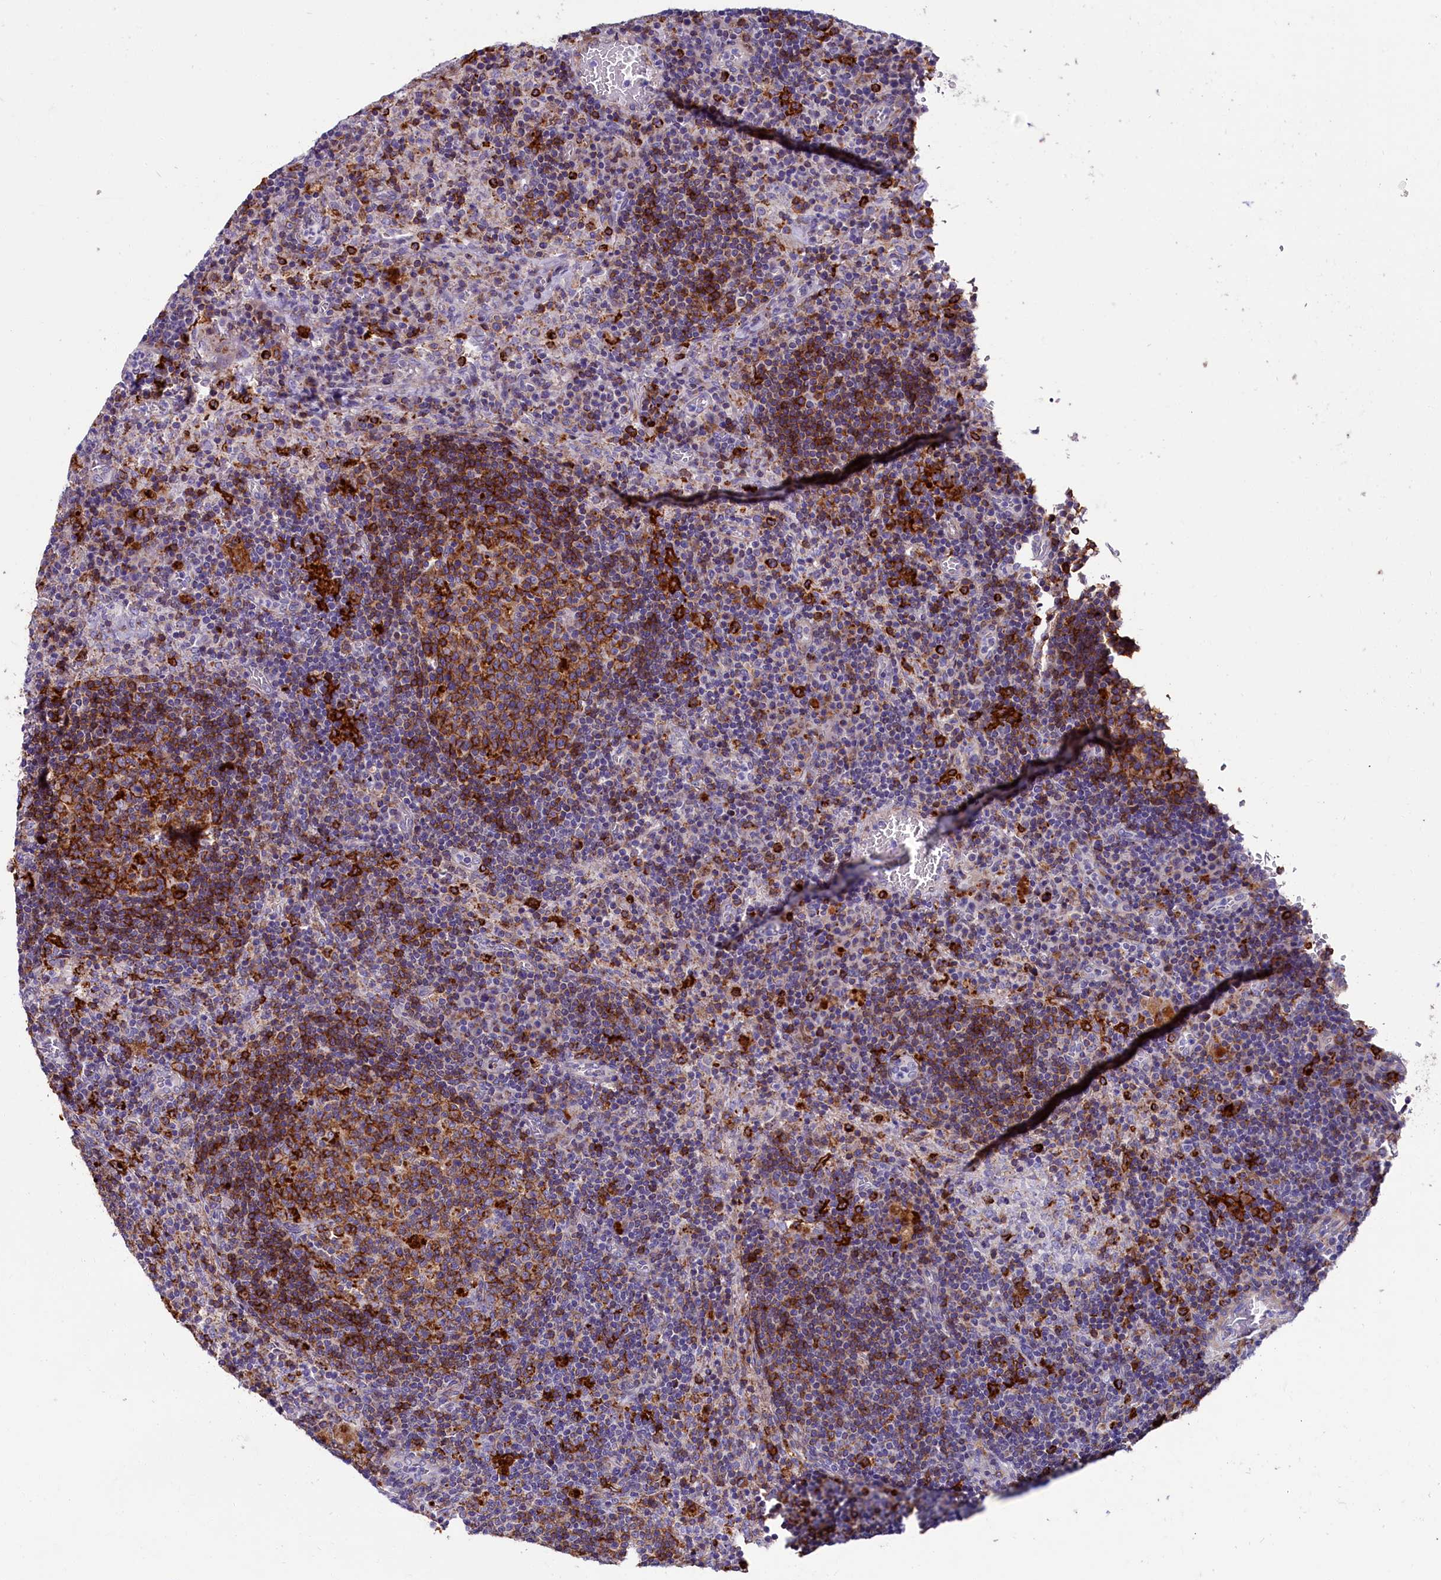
{"staining": {"intensity": "moderate", "quantity": ">75%", "location": "cytoplasmic/membranous"}, "tissue": "lymph node", "cell_type": "Germinal center cells", "image_type": "normal", "snomed": [{"axis": "morphology", "description": "Normal tissue, NOS"}, {"axis": "topography", "description": "Lymph node"}], "caption": "Germinal center cells show medium levels of moderate cytoplasmic/membranous staining in approximately >75% of cells in unremarkable human lymph node.", "gene": "IL20RA", "patient": {"sex": "male", "age": 58}}